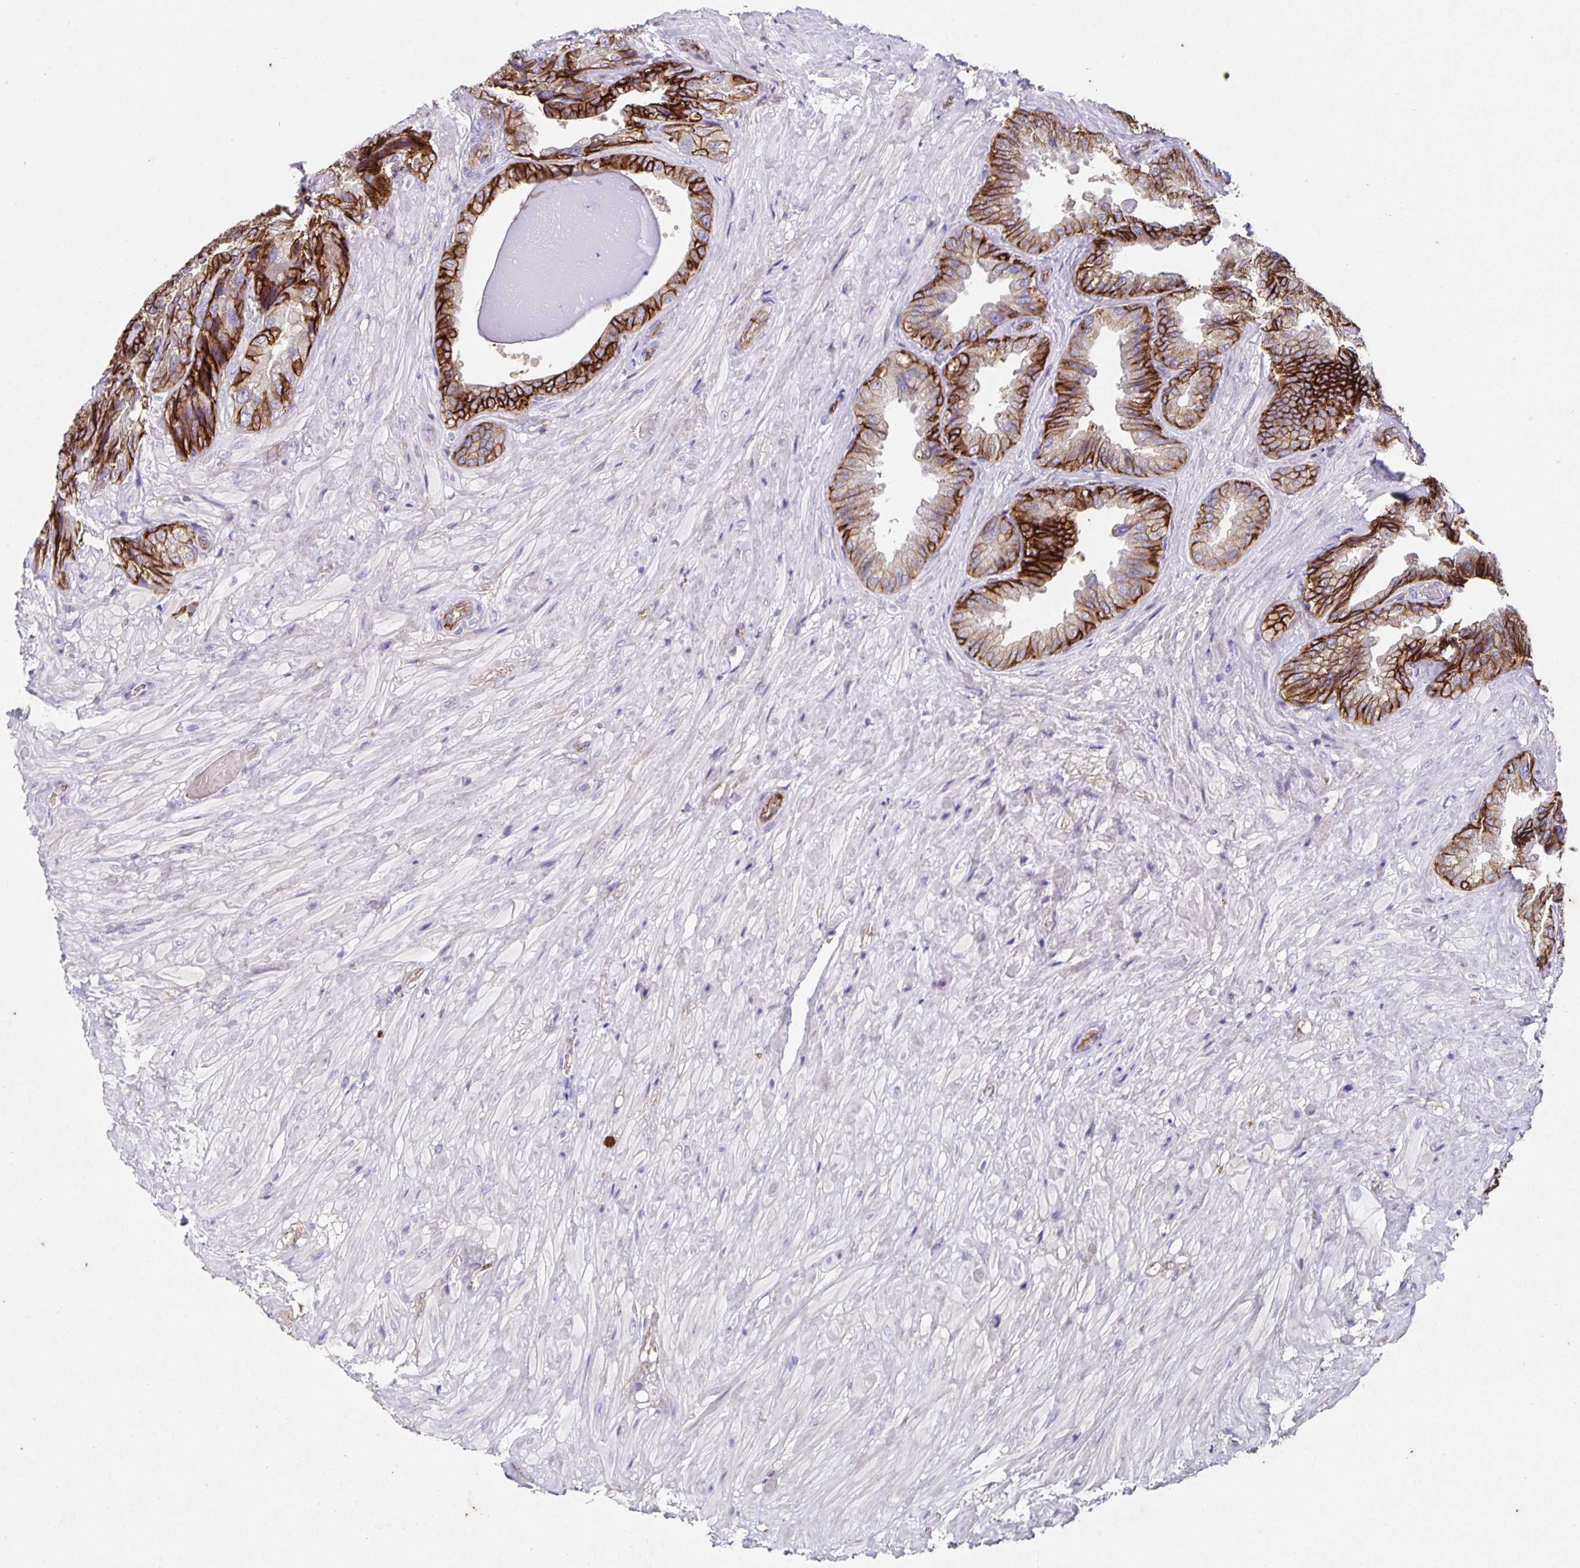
{"staining": {"intensity": "strong", "quantity": ">75%", "location": "cytoplasmic/membranous"}, "tissue": "seminal vesicle", "cell_type": "Glandular cells", "image_type": "normal", "snomed": [{"axis": "morphology", "description": "Normal tissue, NOS"}, {"axis": "topography", "description": "Seminal veicle"}], "caption": "A high-resolution histopathology image shows IHC staining of unremarkable seminal vesicle, which exhibits strong cytoplasmic/membranous staining in about >75% of glandular cells.", "gene": "ITGA2", "patient": {"sex": "male", "age": 68}}